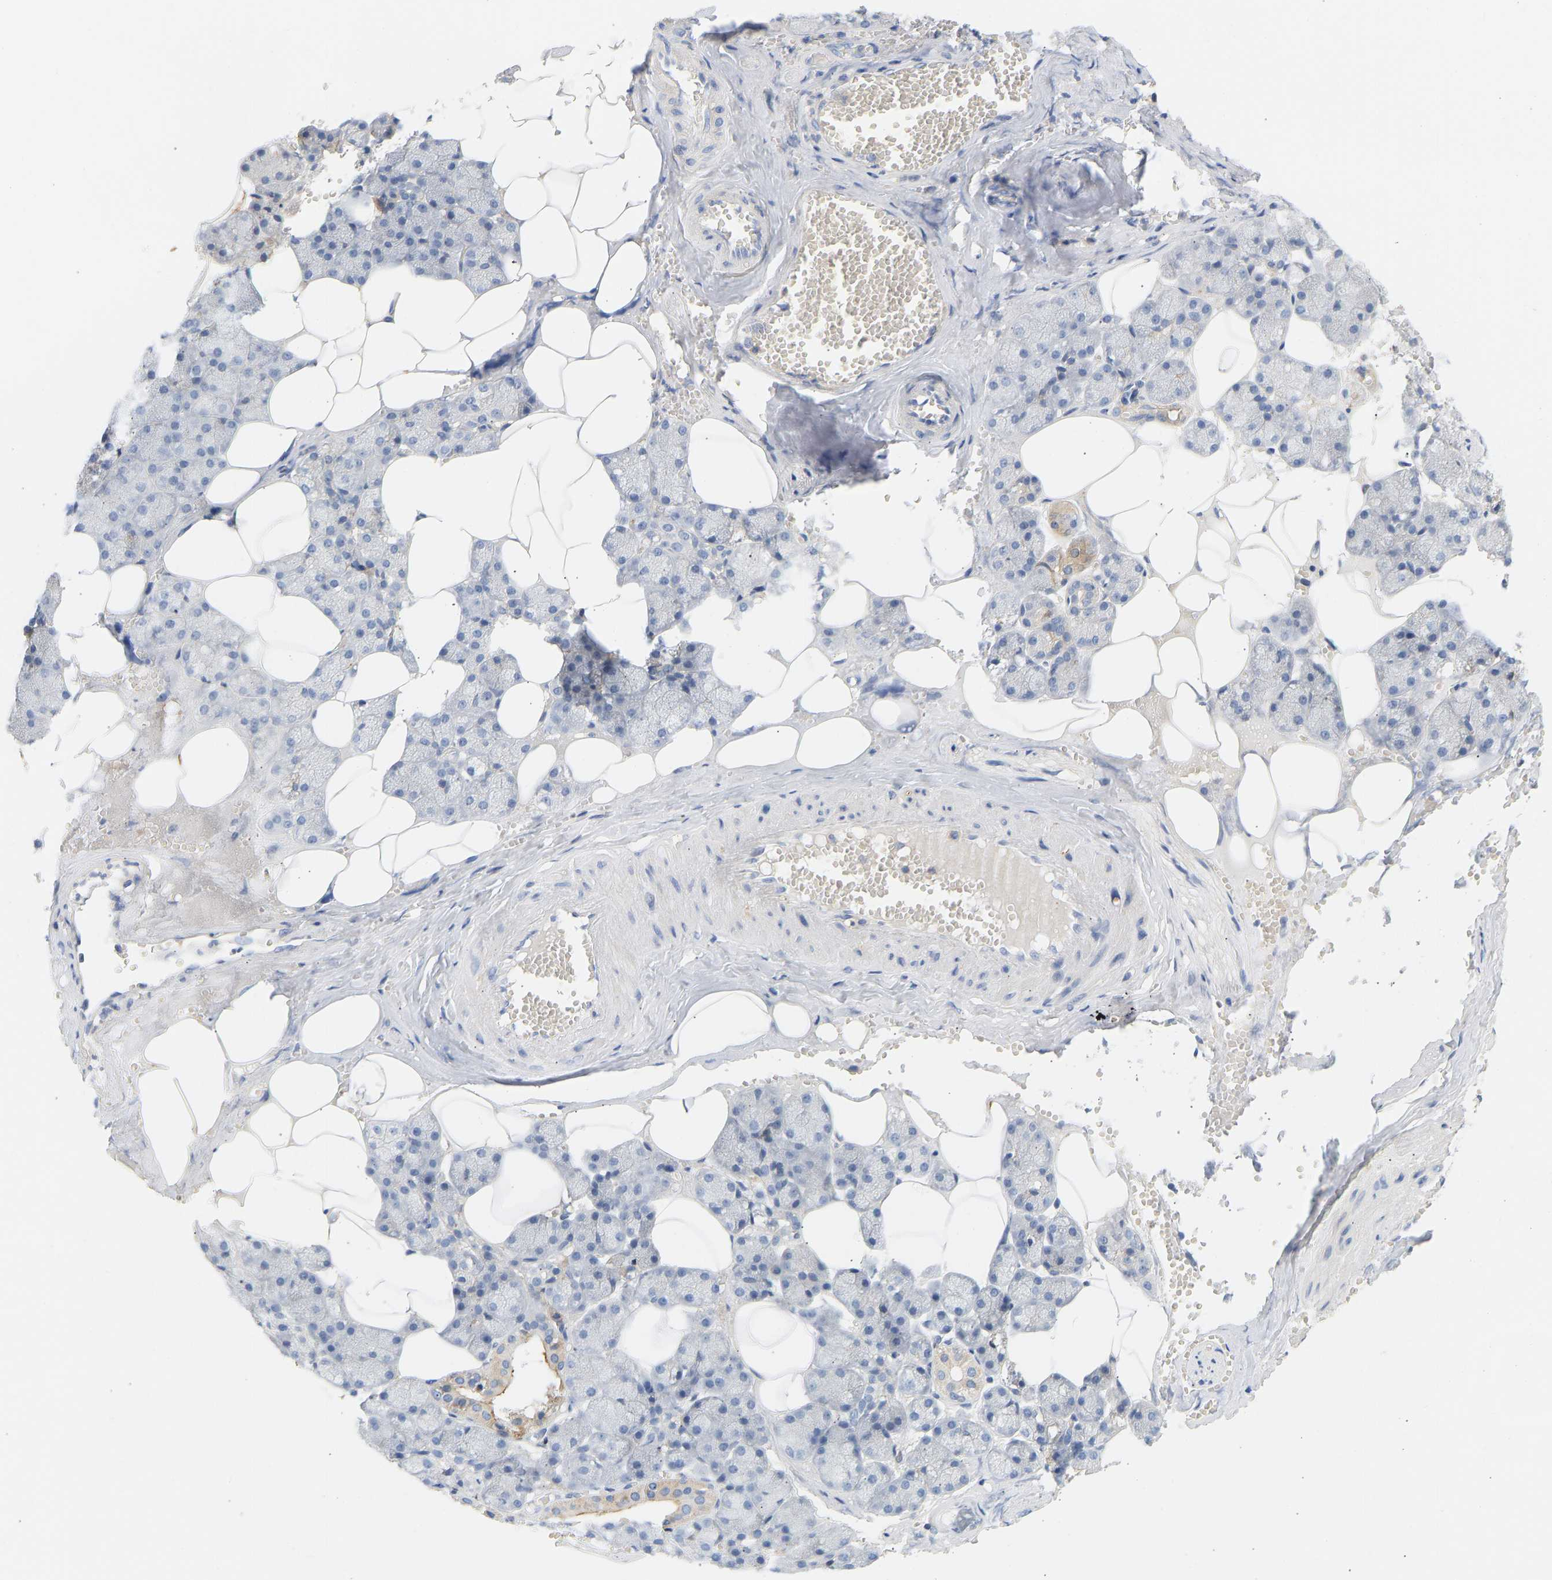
{"staining": {"intensity": "weak", "quantity": "<25%", "location": "cytoplasmic/membranous"}, "tissue": "salivary gland", "cell_type": "Glandular cells", "image_type": "normal", "snomed": [{"axis": "morphology", "description": "Normal tissue, NOS"}, {"axis": "topography", "description": "Salivary gland"}], "caption": "The photomicrograph displays no staining of glandular cells in normal salivary gland. The staining was performed using DAB to visualize the protein expression in brown, while the nuclei were stained in blue with hematoxylin (Magnification: 20x).", "gene": "BVES", "patient": {"sex": "male", "age": 62}}